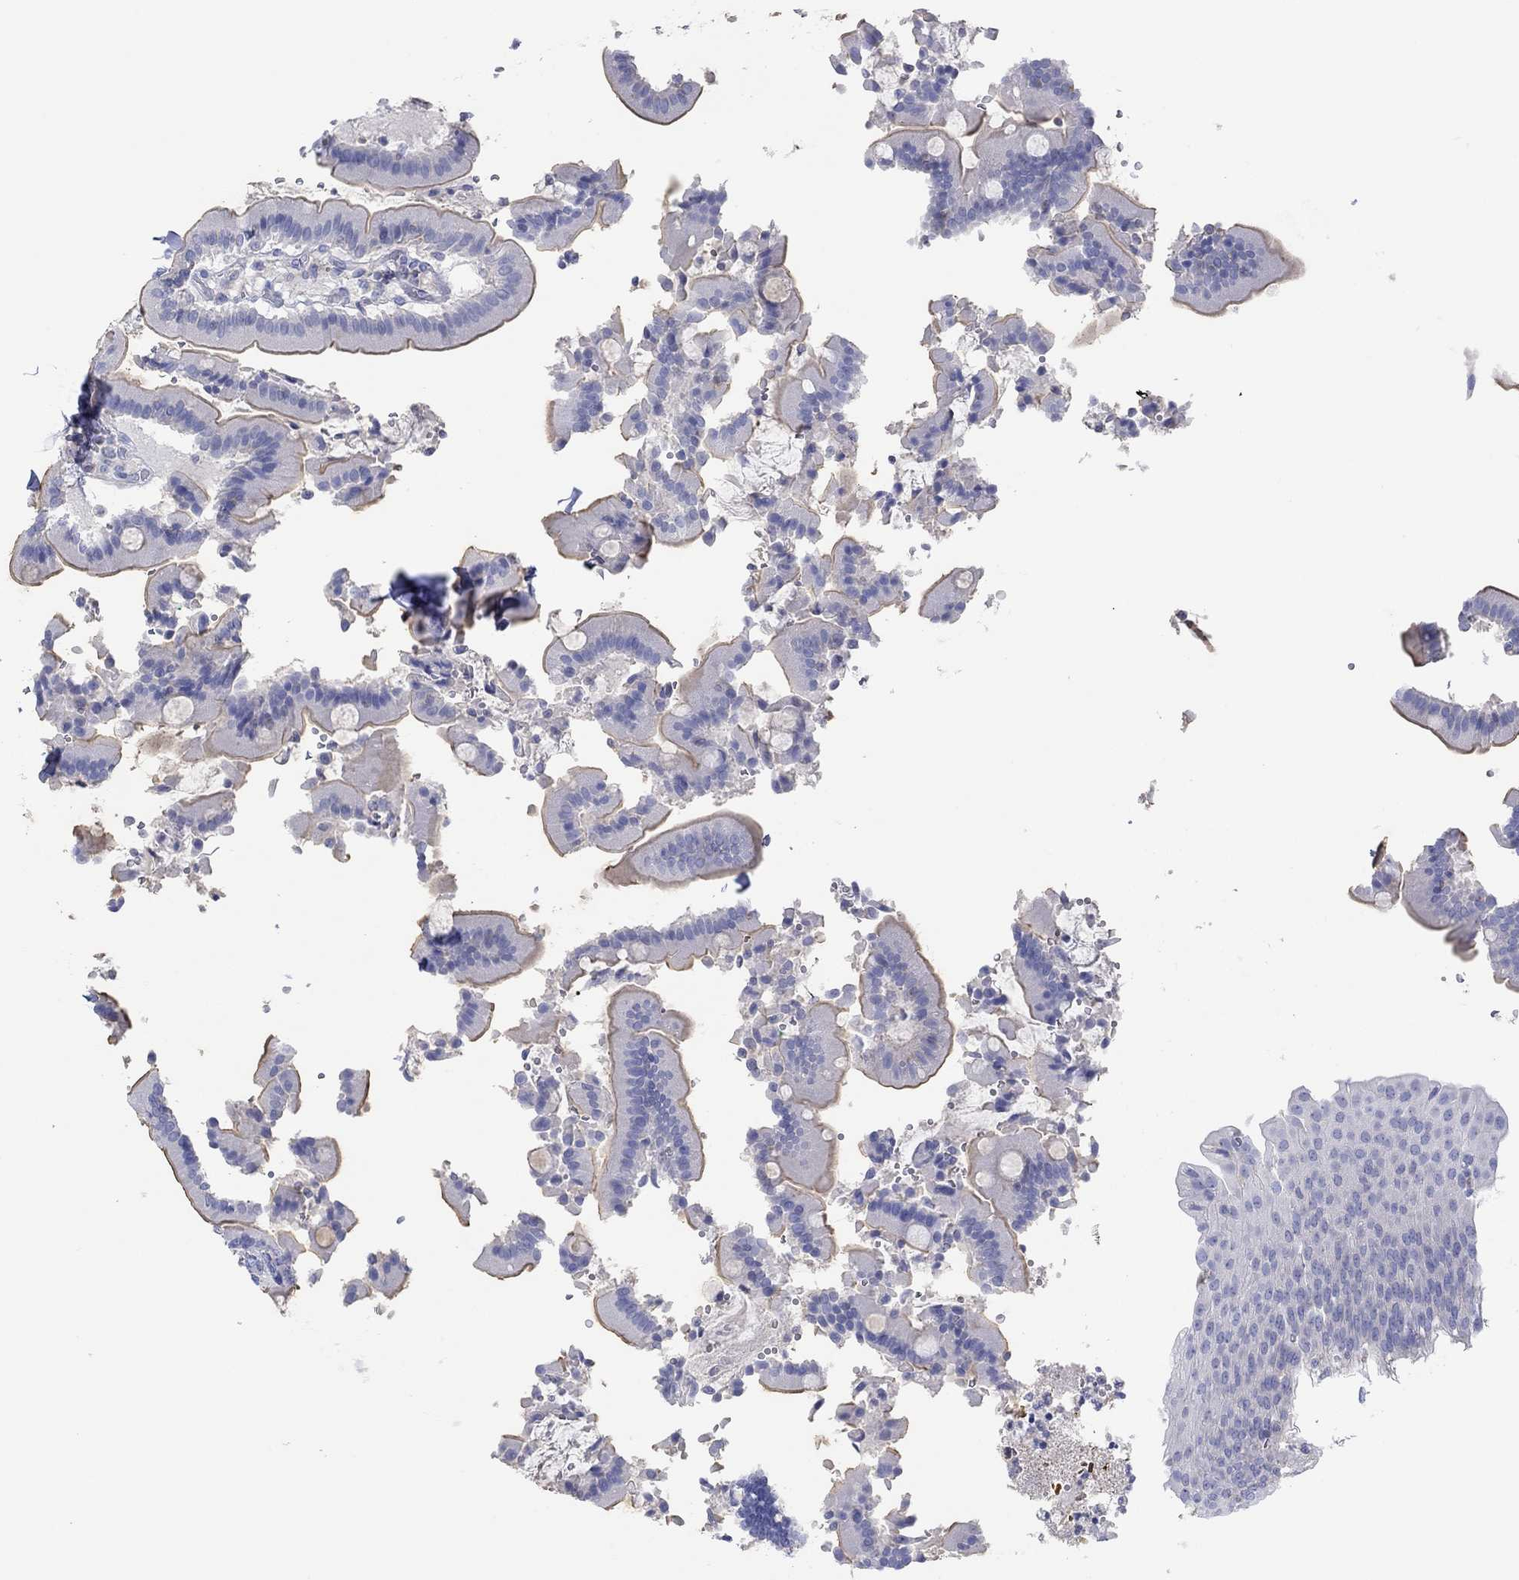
{"staining": {"intensity": "weak", "quantity": "<25%", "location": "cytoplasmic/membranous"}, "tissue": "duodenum", "cell_type": "Glandular cells", "image_type": "normal", "snomed": [{"axis": "morphology", "description": "Normal tissue, NOS"}, {"axis": "topography", "description": "Duodenum"}], "caption": "High power microscopy micrograph of an immunohistochemistry (IHC) image of normal duodenum, revealing no significant staining in glandular cells.", "gene": "PPIL6", "patient": {"sex": "female", "age": 62}}